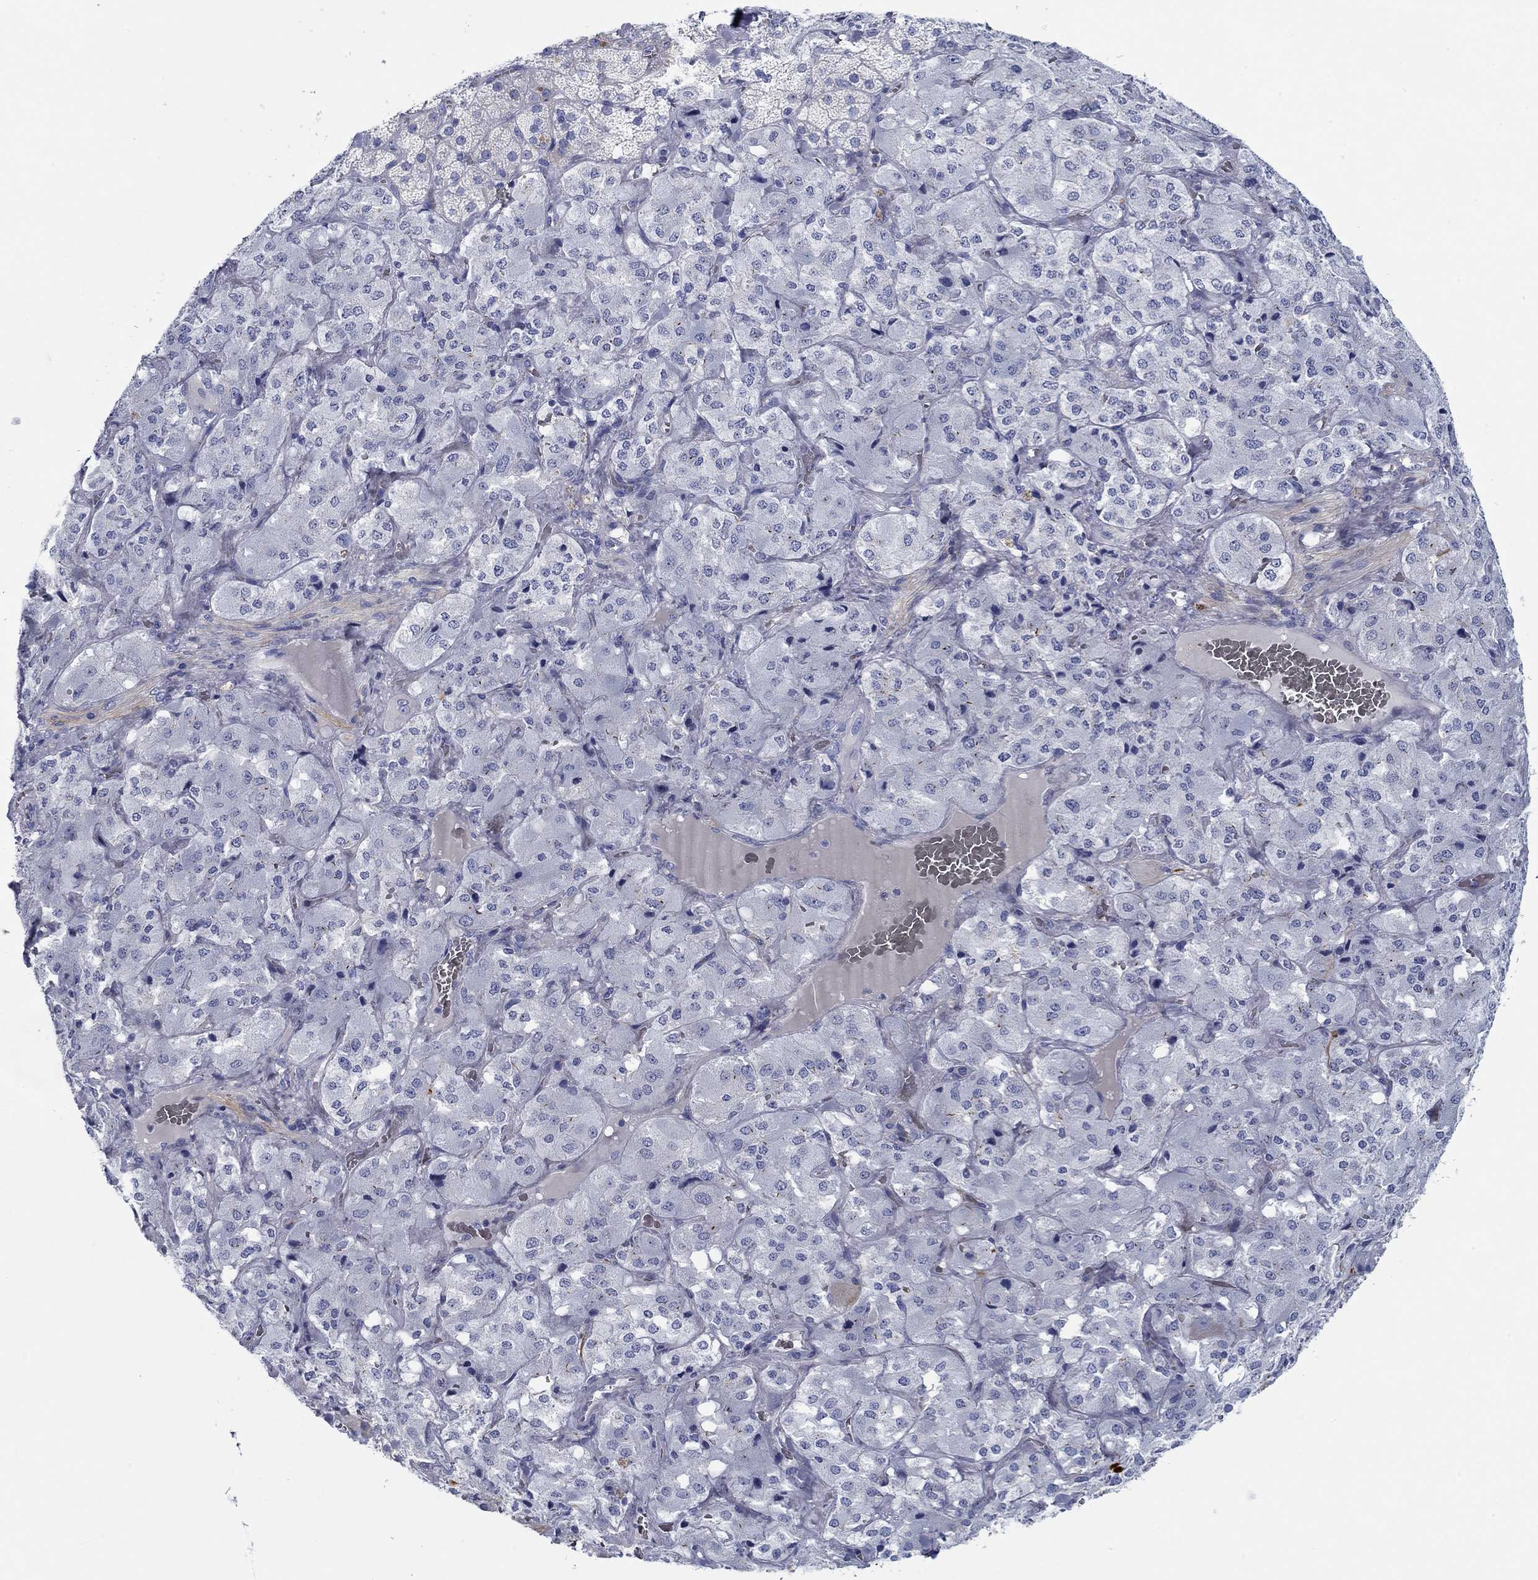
{"staining": {"intensity": "moderate", "quantity": "<25%", "location": "cytoplasmic/membranous"}, "tissue": "adrenal gland", "cell_type": "Glandular cells", "image_type": "normal", "snomed": [{"axis": "morphology", "description": "Normal tissue, NOS"}, {"axis": "topography", "description": "Adrenal gland"}], "caption": "Immunohistochemical staining of benign human adrenal gland exhibits <25% levels of moderate cytoplasmic/membranous protein expression in approximately <25% of glandular cells. (Stains: DAB in brown, nuclei in blue, Microscopy: brightfield microscopy at high magnification).", "gene": "IGFBP6", "patient": {"sex": "male", "age": 57}}